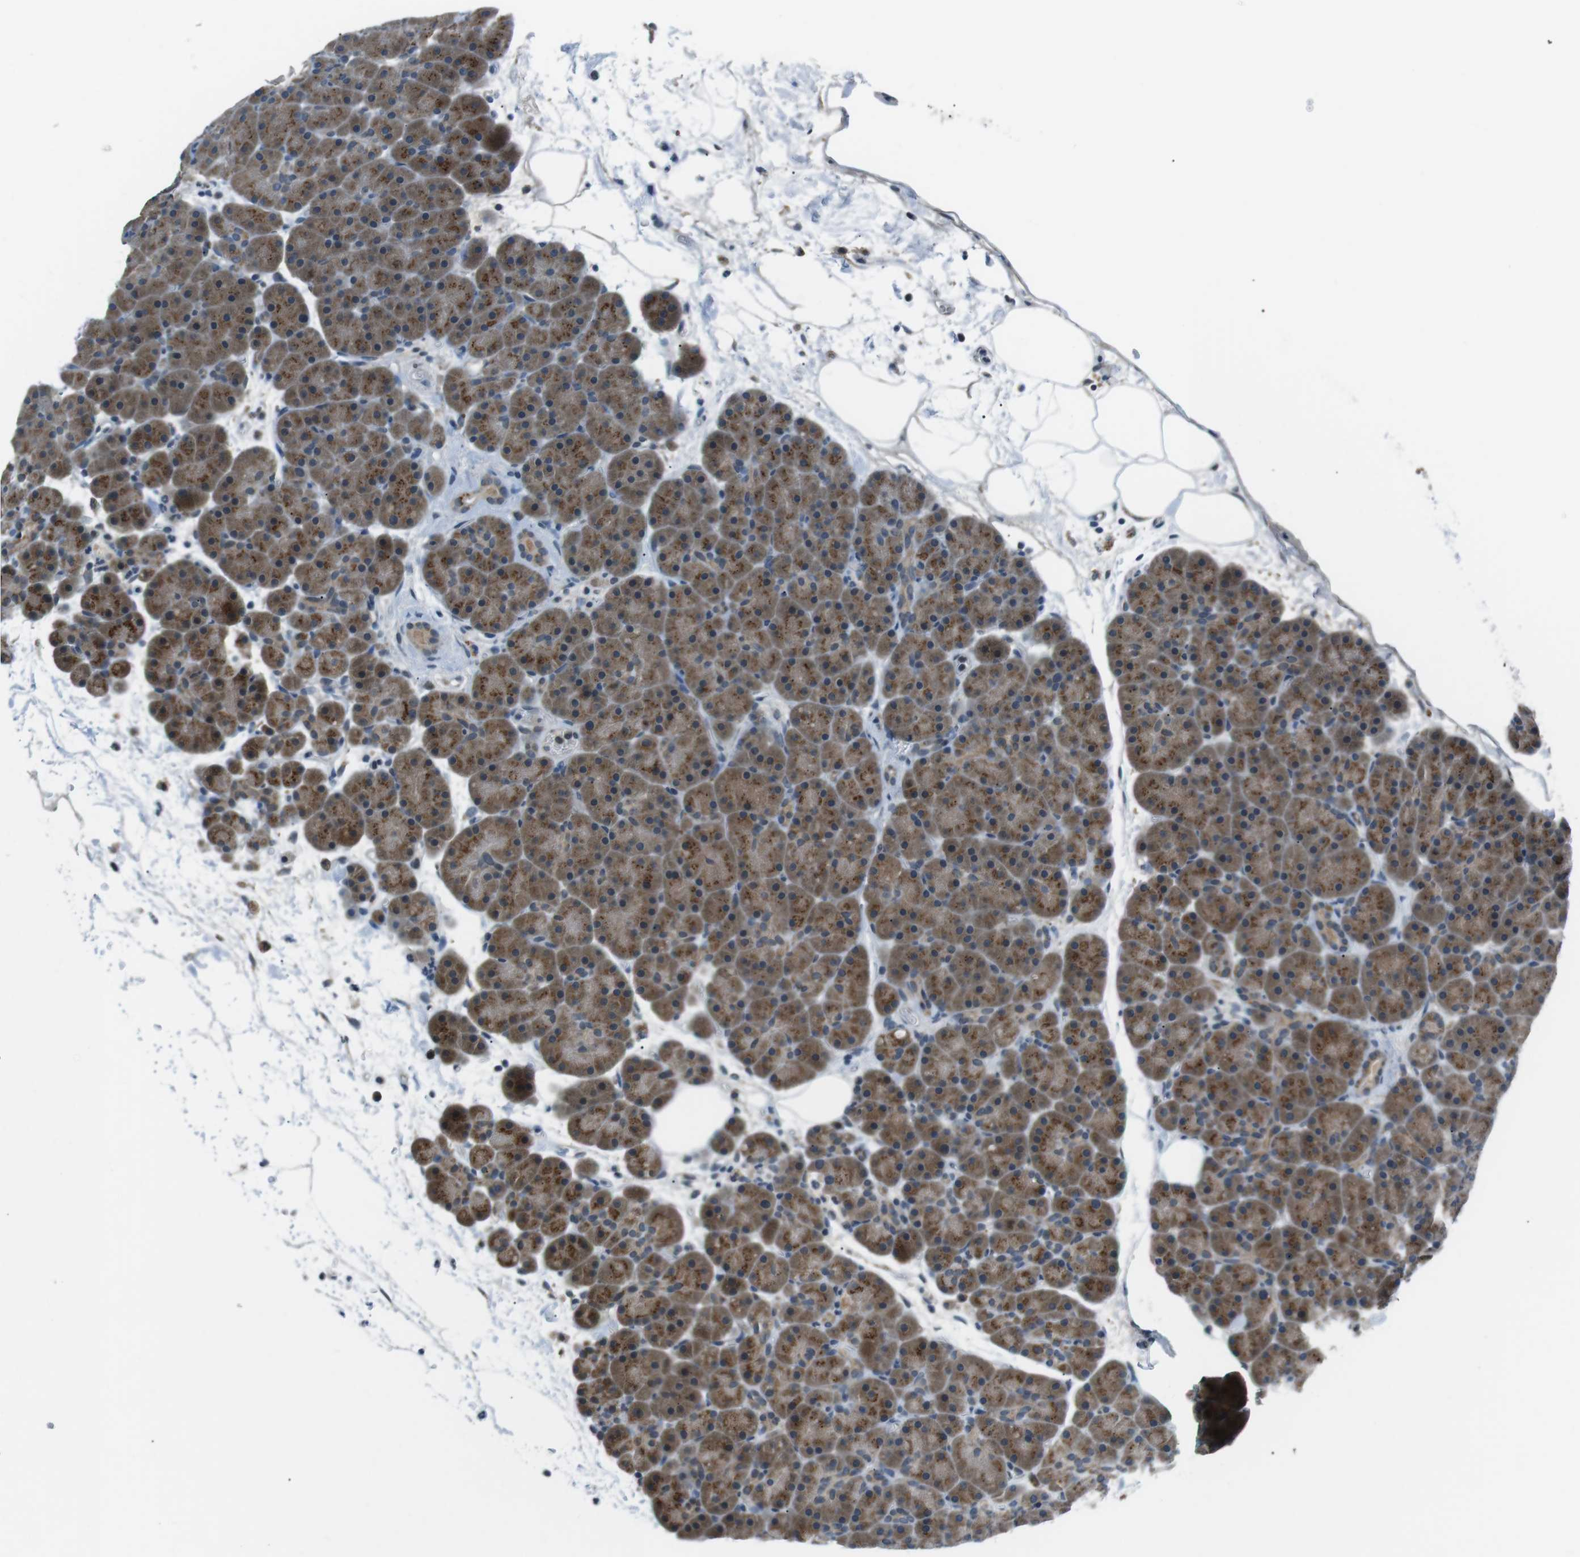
{"staining": {"intensity": "moderate", "quantity": ">75%", "location": "cytoplasmic/membranous"}, "tissue": "pancreas", "cell_type": "Exocrine glandular cells", "image_type": "normal", "snomed": [{"axis": "morphology", "description": "Normal tissue, NOS"}, {"axis": "topography", "description": "Pancreas"}], "caption": "IHC of normal pancreas demonstrates medium levels of moderate cytoplasmic/membranous positivity in approximately >75% of exocrine glandular cells.", "gene": "FAM3B", "patient": {"sex": "male", "age": 66}}